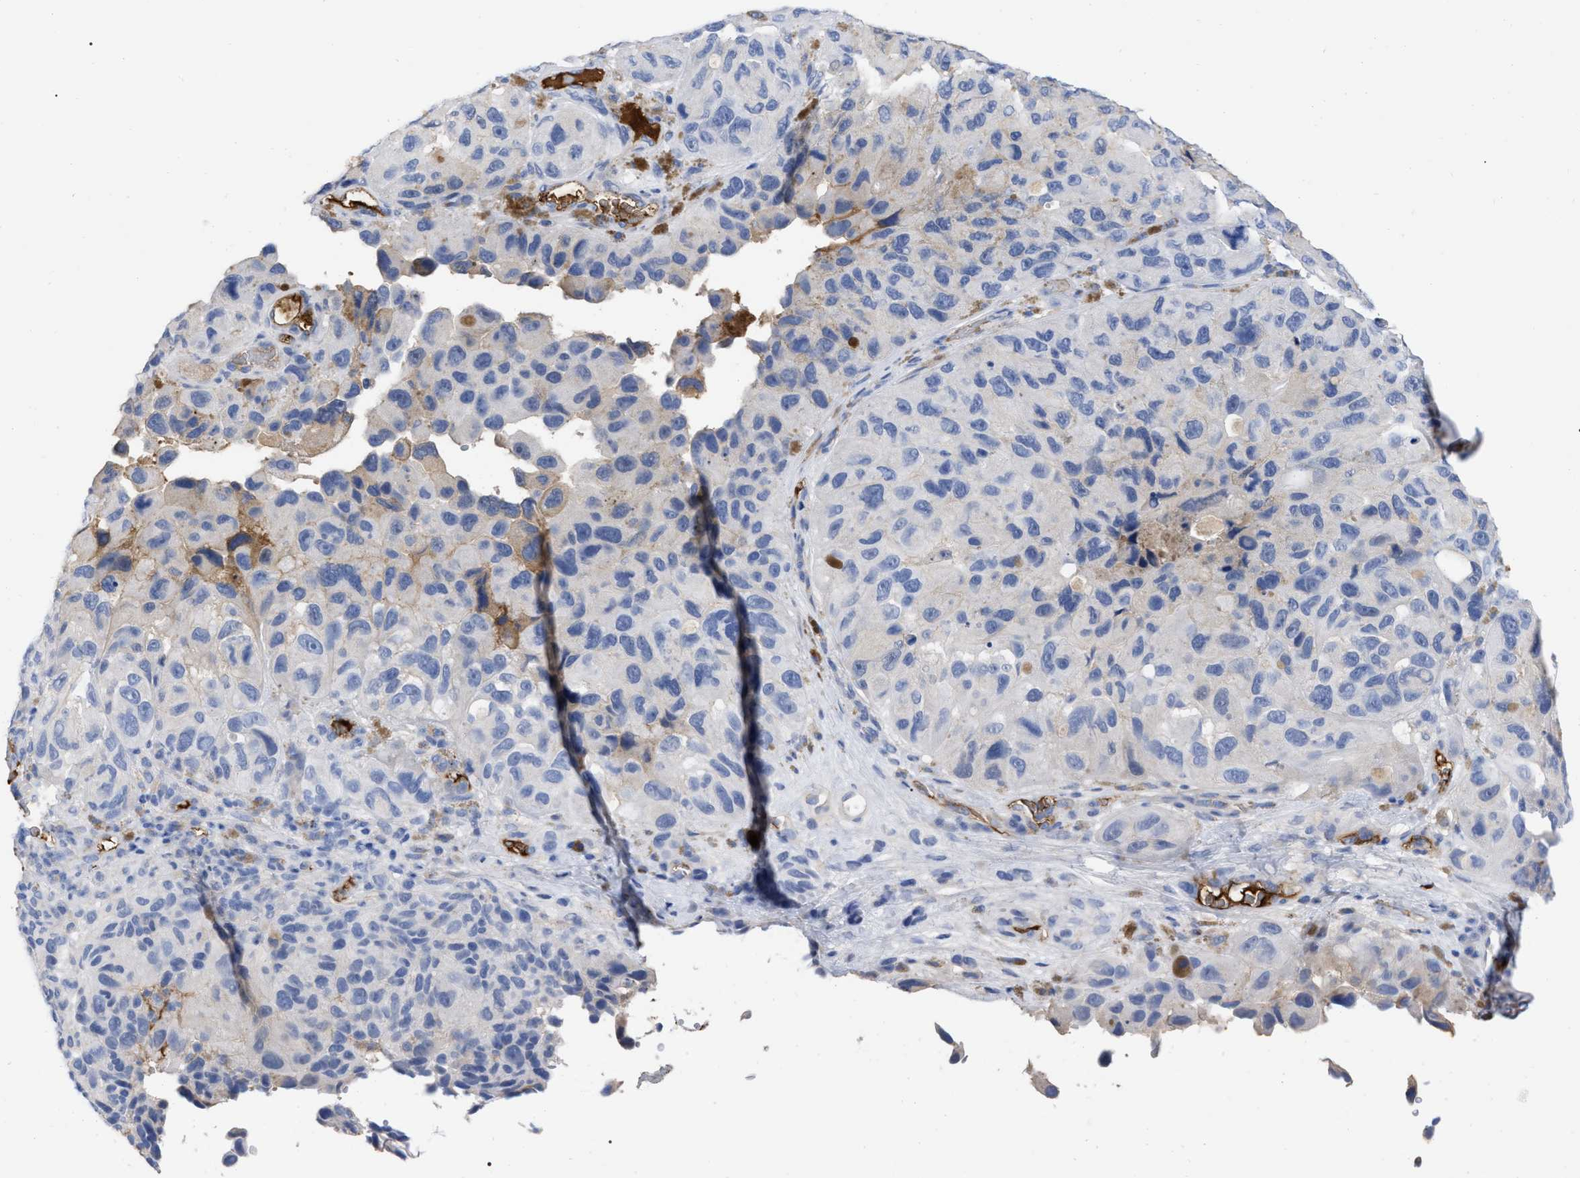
{"staining": {"intensity": "negative", "quantity": "none", "location": "none"}, "tissue": "melanoma", "cell_type": "Tumor cells", "image_type": "cancer", "snomed": [{"axis": "morphology", "description": "Malignant melanoma, NOS"}, {"axis": "topography", "description": "Skin"}], "caption": "Image shows no protein staining in tumor cells of melanoma tissue. Brightfield microscopy of immunohistochemistry stained with DAB (3,3'-diaminobenzidine) (brown) and hematoxylin (blue), captured at high magnification.", "gene": "IGHV5-51", "patient": {"sex": "female", "age": 73}}